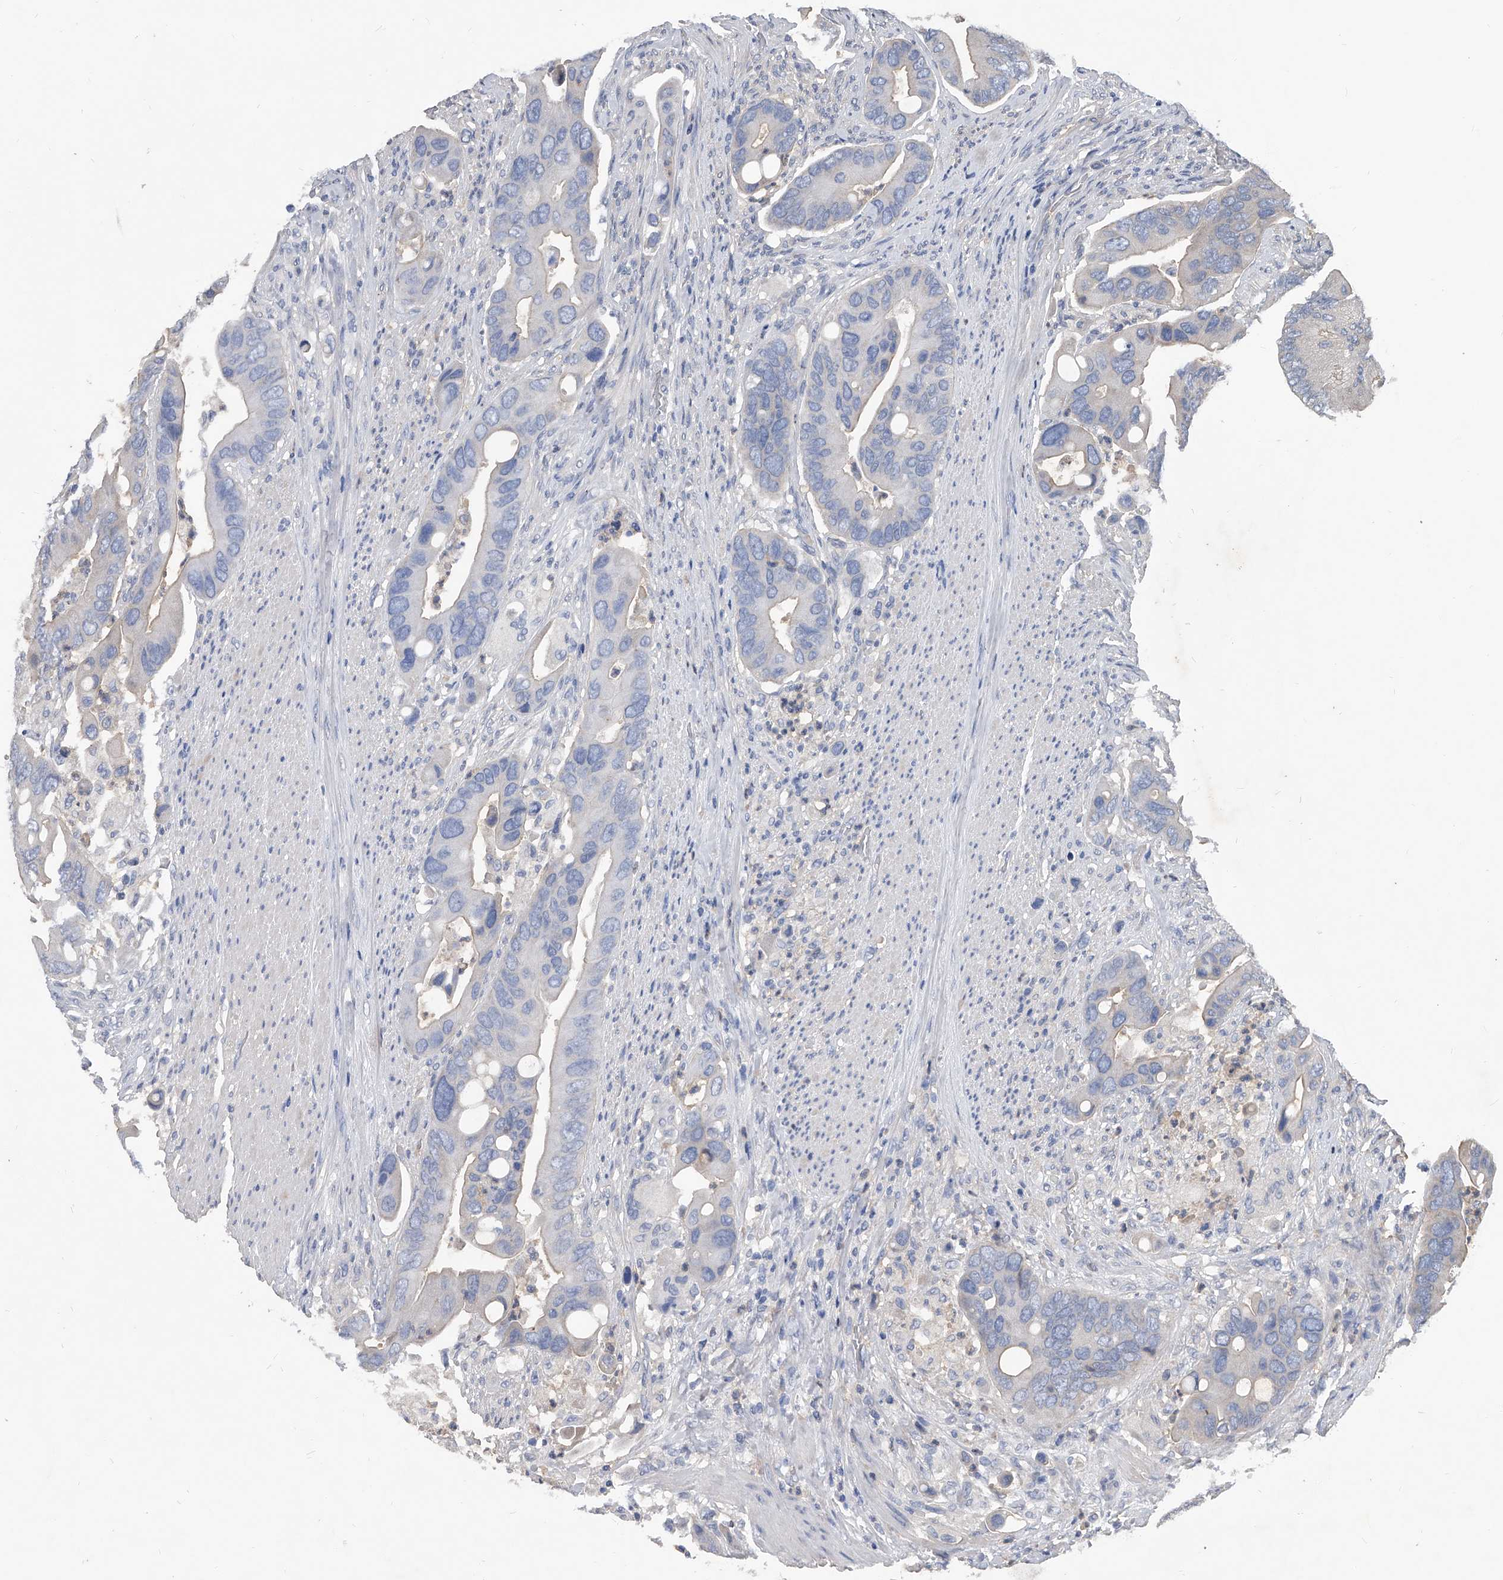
{"staining": {"intensity": "negative", "quantity": "none", "location": "none"}, "tissue": "colorectal cancer", "cell_type": "Tumor cells", "image_type": "cancer", "snomed": [{"axis": "morphology", "description": "Adenocarcinoma, NOS"}, {"axis": "topography", "description": "Rectum"}], "caption": "Colorectal cancer was stained to show a protein in brown. There is no significant staining in tumor cells.", "gene": "HOMER3", "patient": {"sex": "female", "age": 57}}